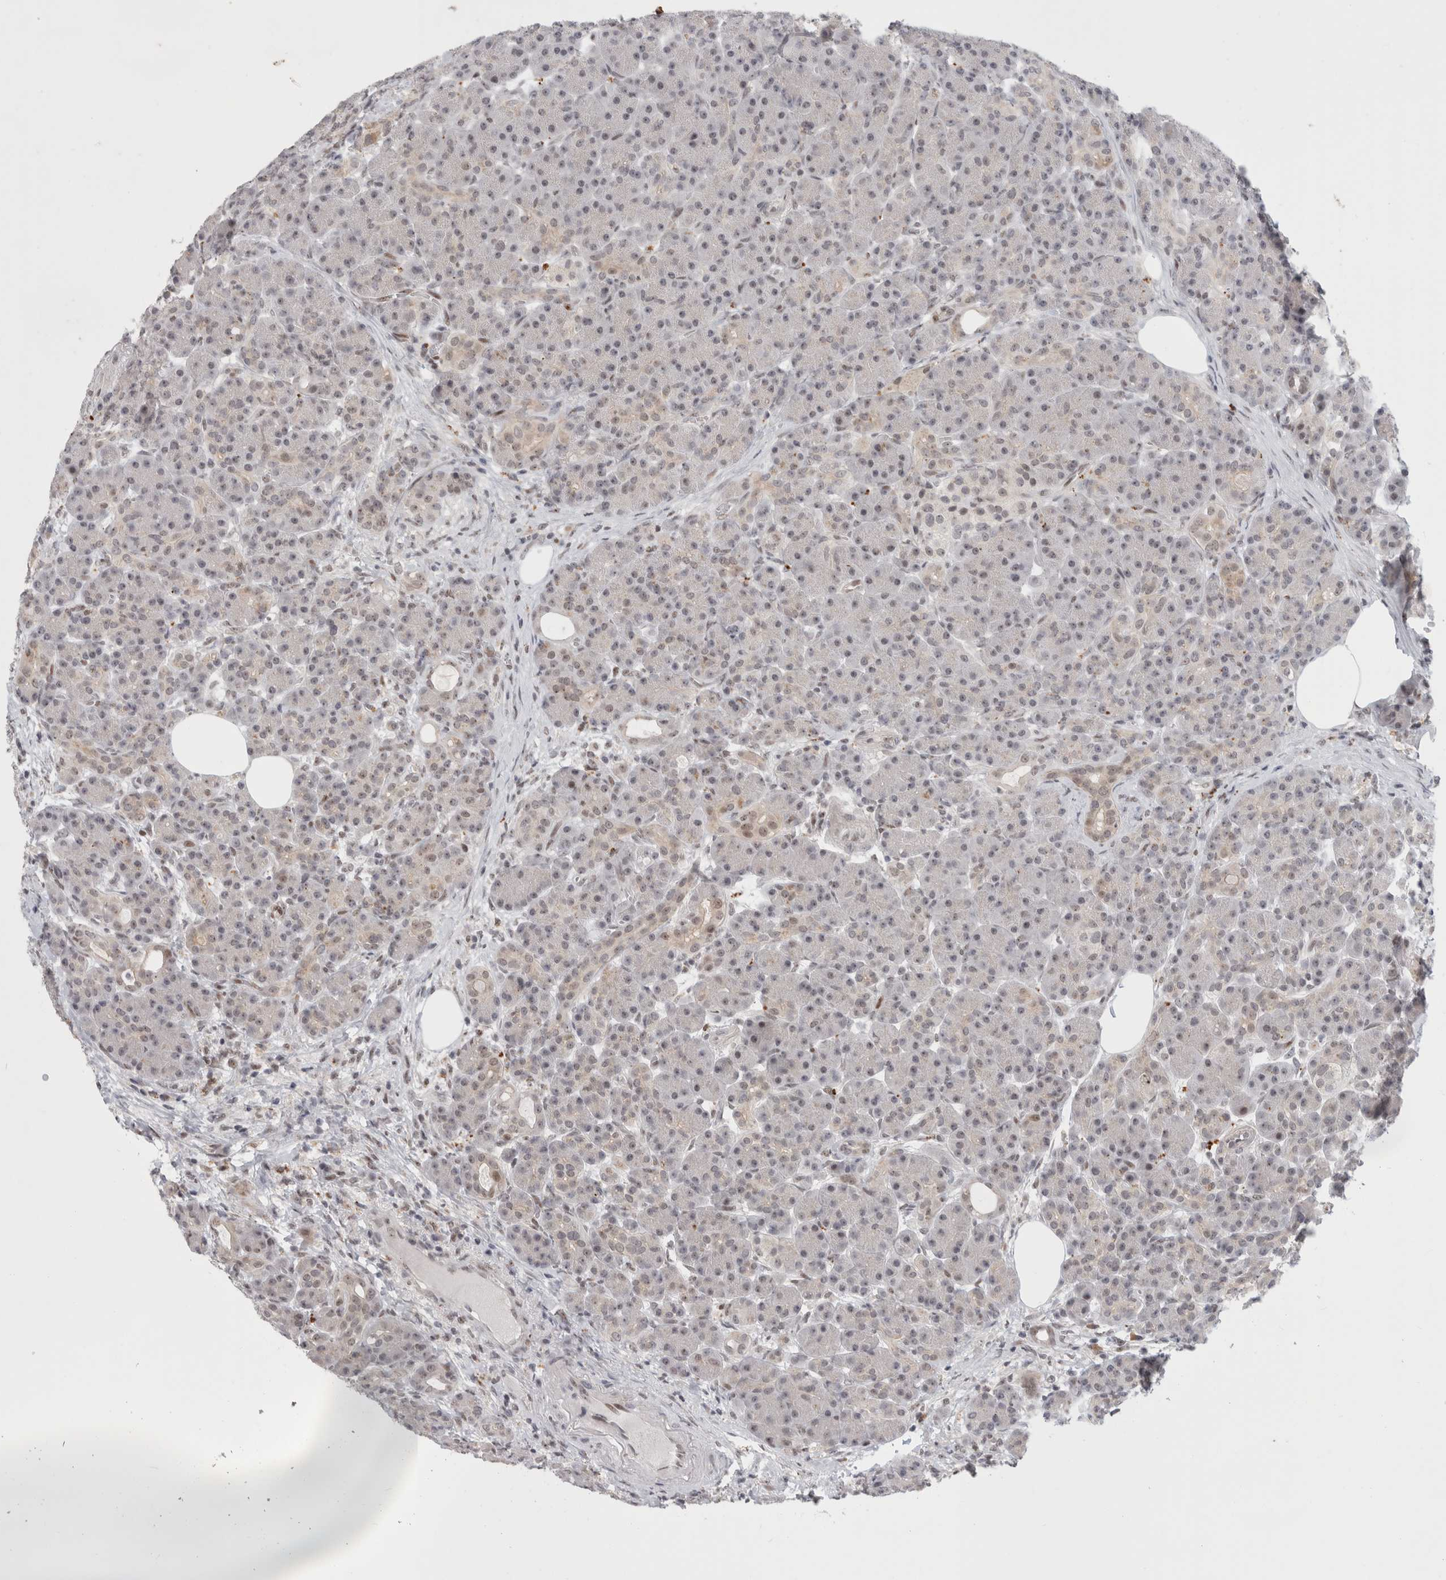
{"staining": {"intensity": "weak", "quantity": "25%-75%", "location": "nuclear"}, "tissue": "pancreas", "cell_type": "Exocrine glandular cells", "image_type": "normal", "snomed": [{"axis": "morphology", "description": "Normal tissue, NOS"}, {"axis": "topography", "description": "Pancreas"}], "caption": "IHC (DAB) staining of unremarkable human pancreas demonstrates weak nuclear protein expression in approximately 25%-75% of exocrine glandular cells. (Brightfield microscopy of DAB IHC at high magnification).", "gene": "SENP6", "patient": {"sex": "male", "age": 63}}